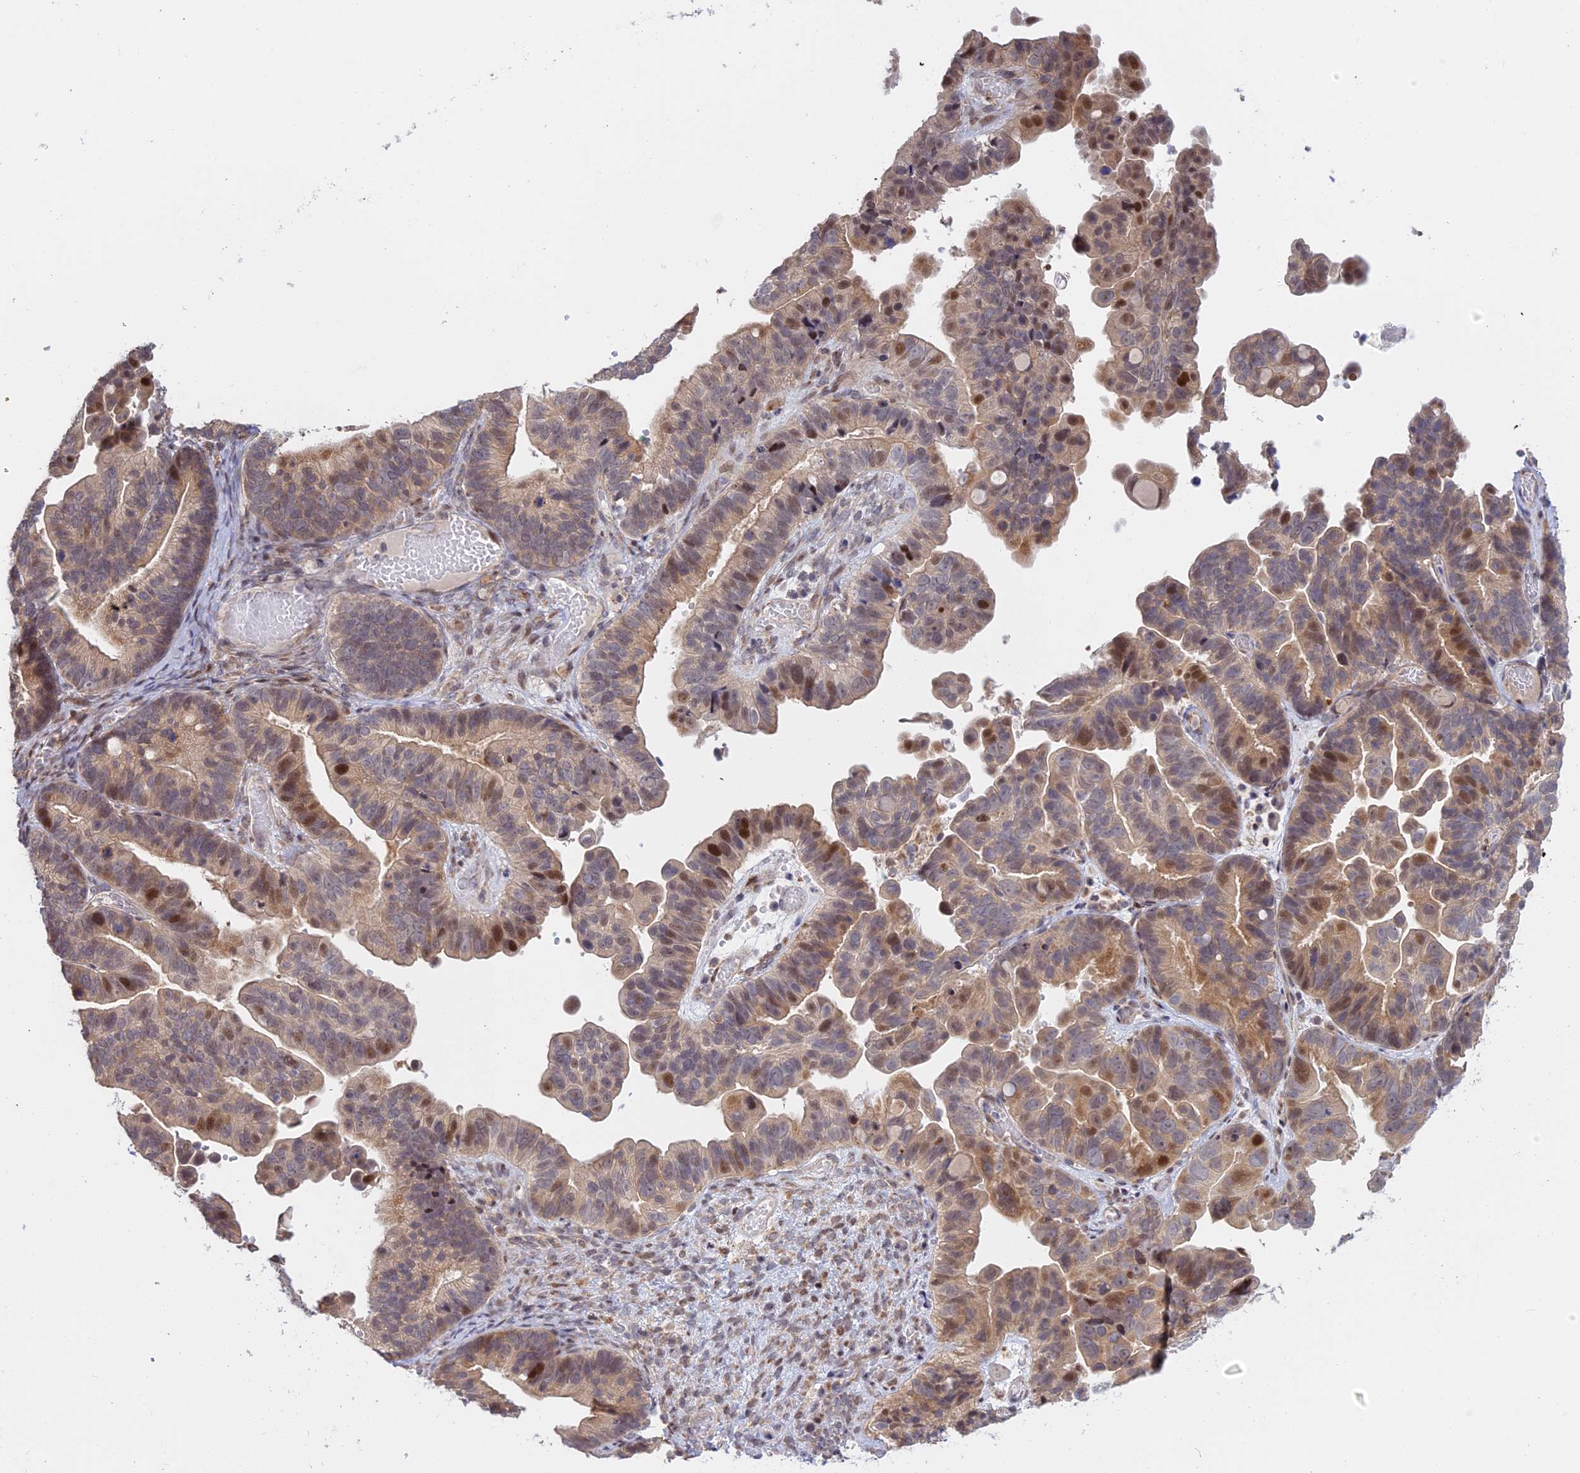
{"staining": {"intensity": "moderate", "quantity": "<25%", "location": "cytoplasmic/membranous,nuclear"}, "tissue": "ovarian cancer", "cell_type": "Tumor cells", "image_type": "cancer", "snomed": [{"axis": "morphology", "description": "Cystadenocarcinoma, serous, NOS"}, {"axis": "topography", "description": "Ovary"}], "caption": "Serous cystadenocarcinoma (ovarian) stained for a protein displays moderate cytoplasmic/membranous and nuclear positivity in tumor cells.", "gene": "GSKIP", "patient": {"sex": "female", "age": 56}}